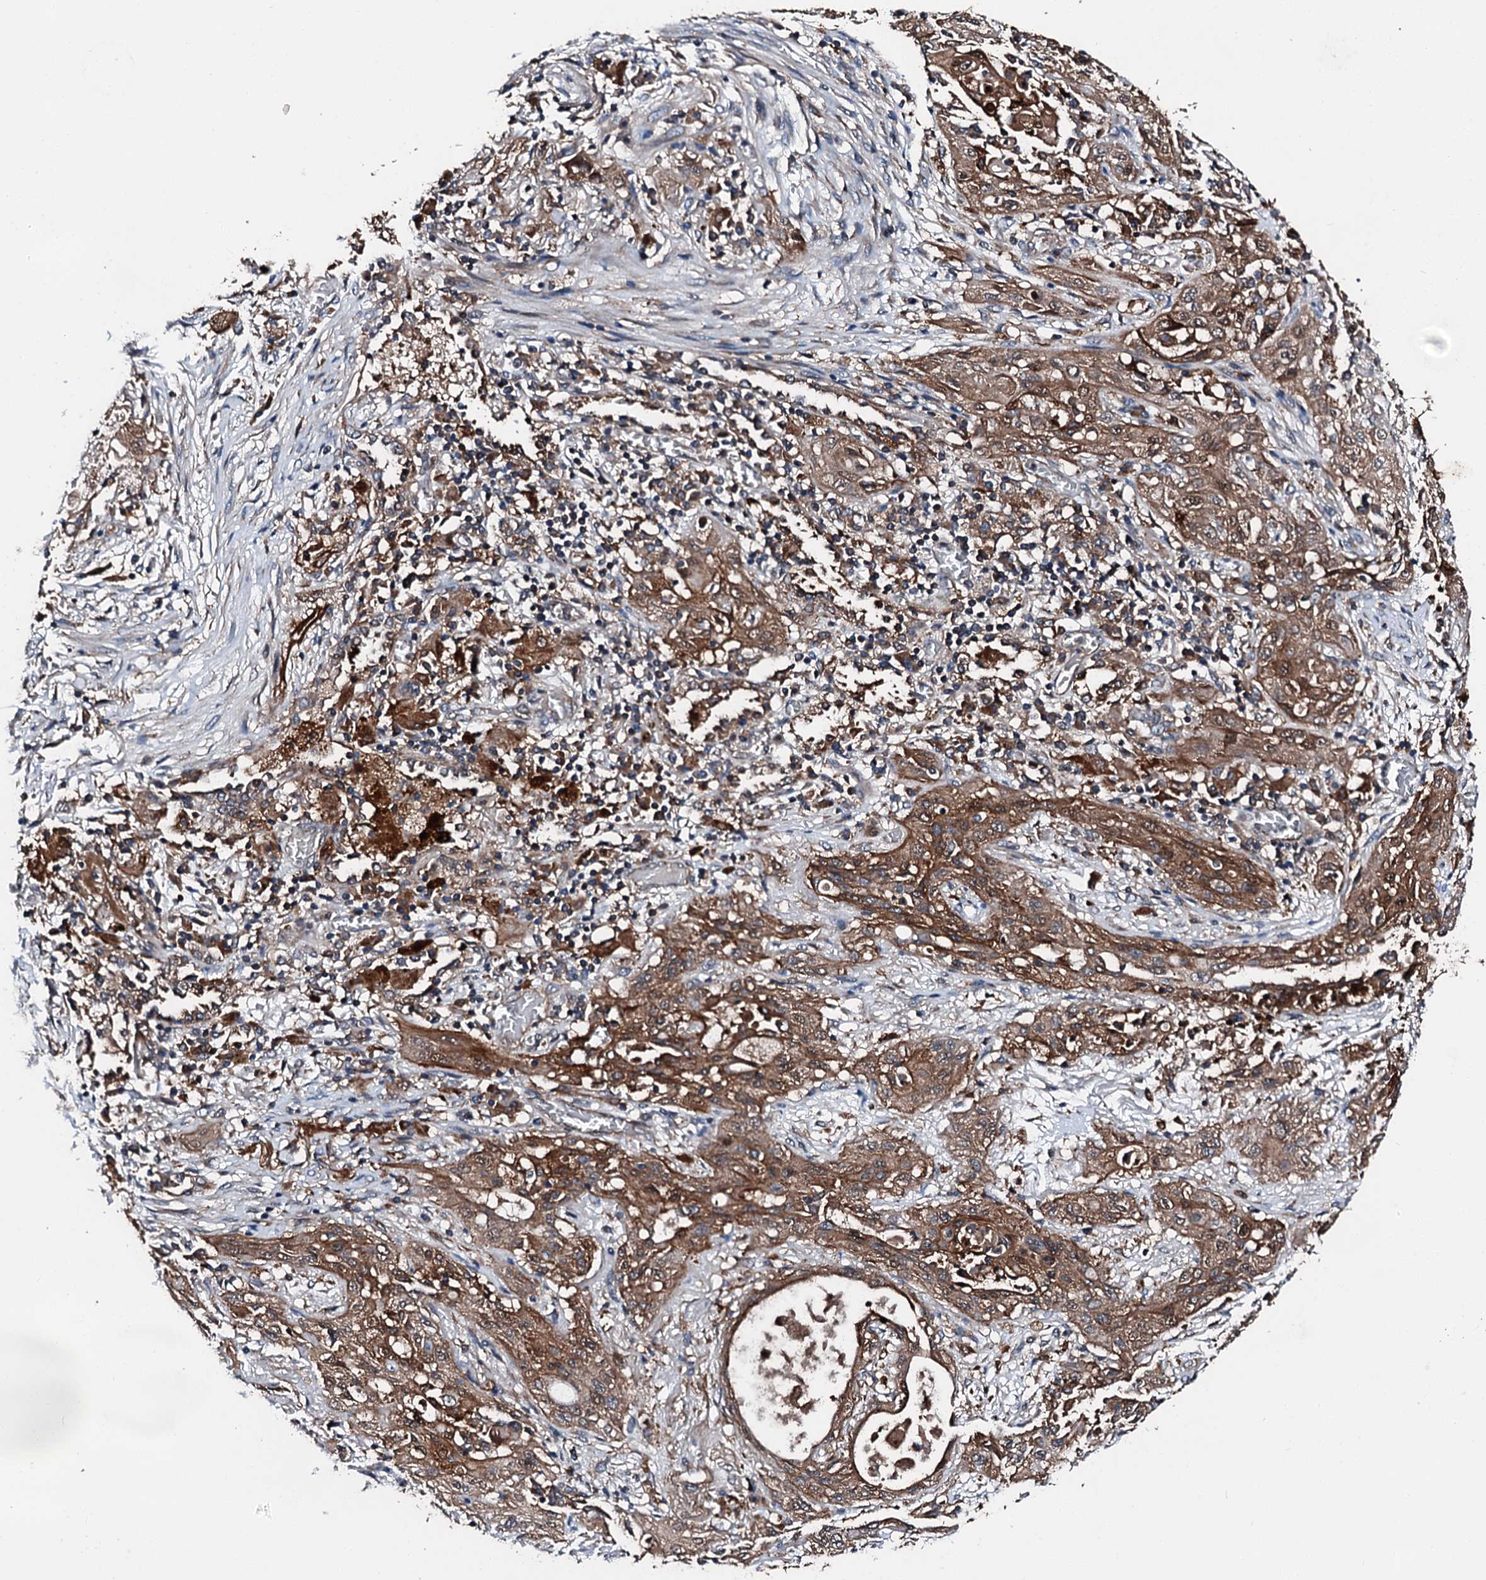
{"staining": {"intensity": "moderate", "quantity": ">75%", "location": "cytoplasmic/membranous"}, "tissue": "lung cancer", "cell_type": "Tumor cells", "image_type": "cancer", "snomed": [{"axis": "morphology", "description": "Squamous cell carcinoma, NOS"}, {"axis": "topography", "description": "Lung"}], "caption": "Squamous cell carcinoma (lung) stained with DAB immunohistochemistry (IHC) shows medium levels of moderate cytoplasmic/membranous positivity in about >75% of tumor cells. The protein of interest is shown in brown color, while the nuclei are stained blue.", "gene": "FGD4", "patient": {"sex": "female", "age": 47}}